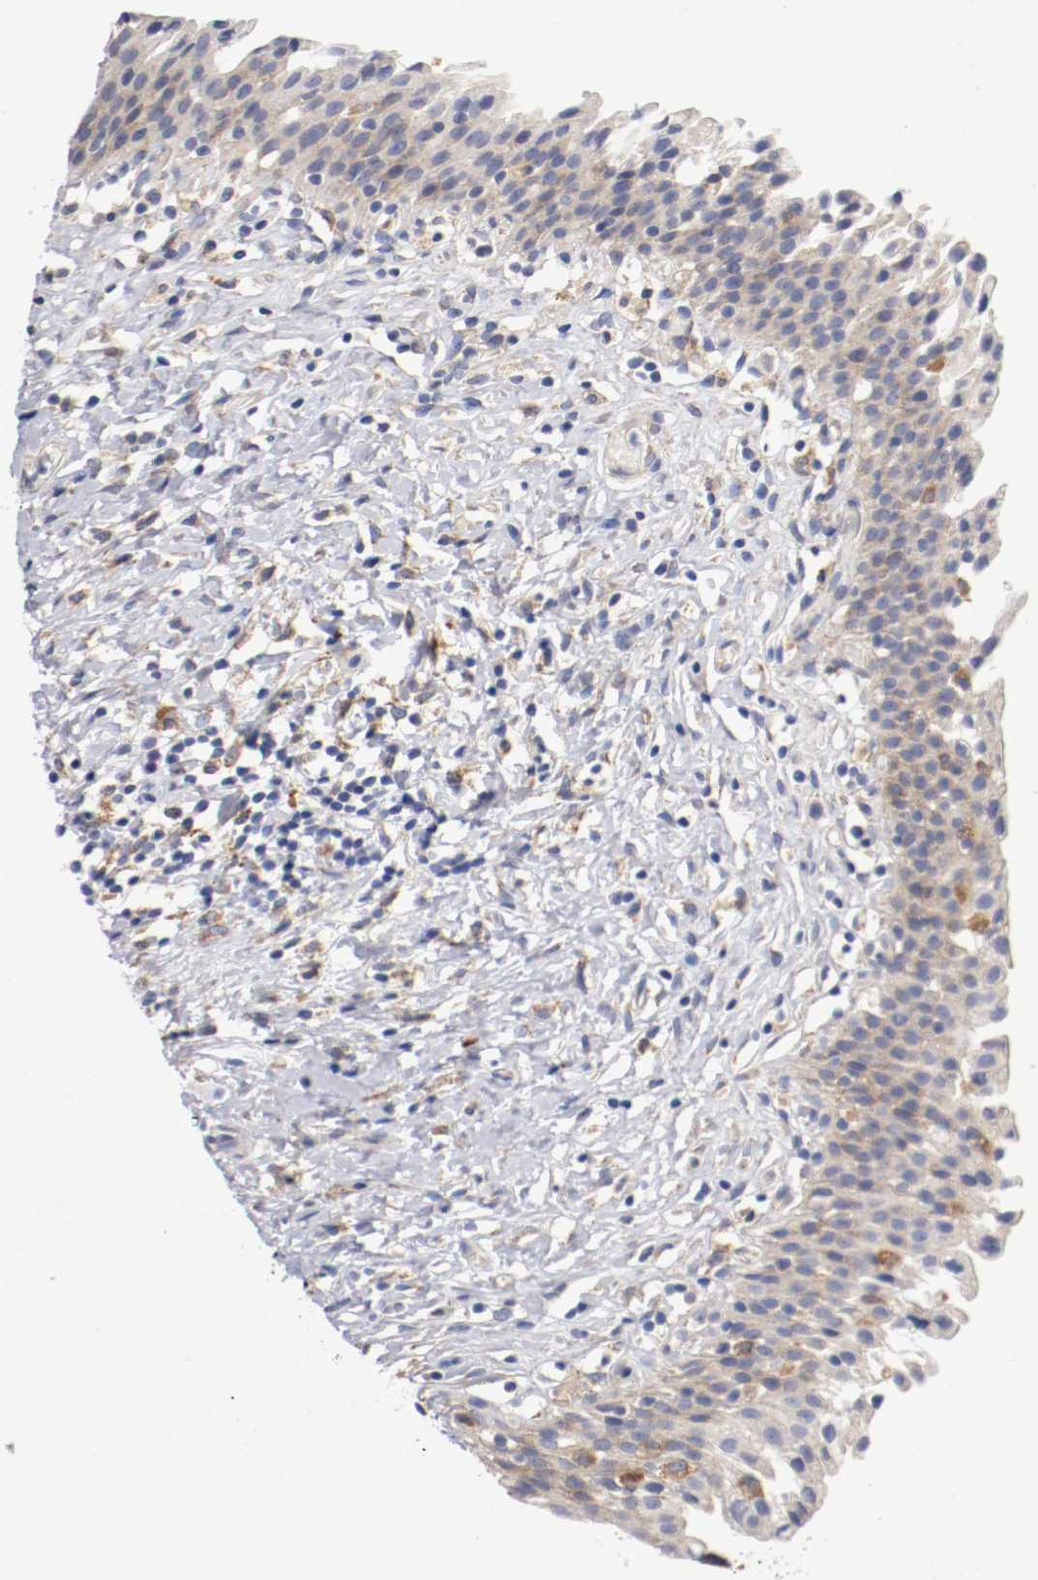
{"staining": {"intensity": "moderate", "quantity": "25%-75%", "location": "cytoplasmic/membranous"}, "tissue": "urinary bladder", "cell_type": "Urothelial cells", "image_type": "normal", "snomed": [{"axis": "morphology", "description": "Normal tissue, NOS"}, {"axis": "topography", "description": "Urinary bladder"}], "caption": "Moderate cytoplasmic/membranous staining for a protein is seen in approximately 25%-75% of urothelial cells of normal urinary bladder using immunohistochemistry.", "gene": "TRAF2", "patient": {"sex": "male", "age": 51}}